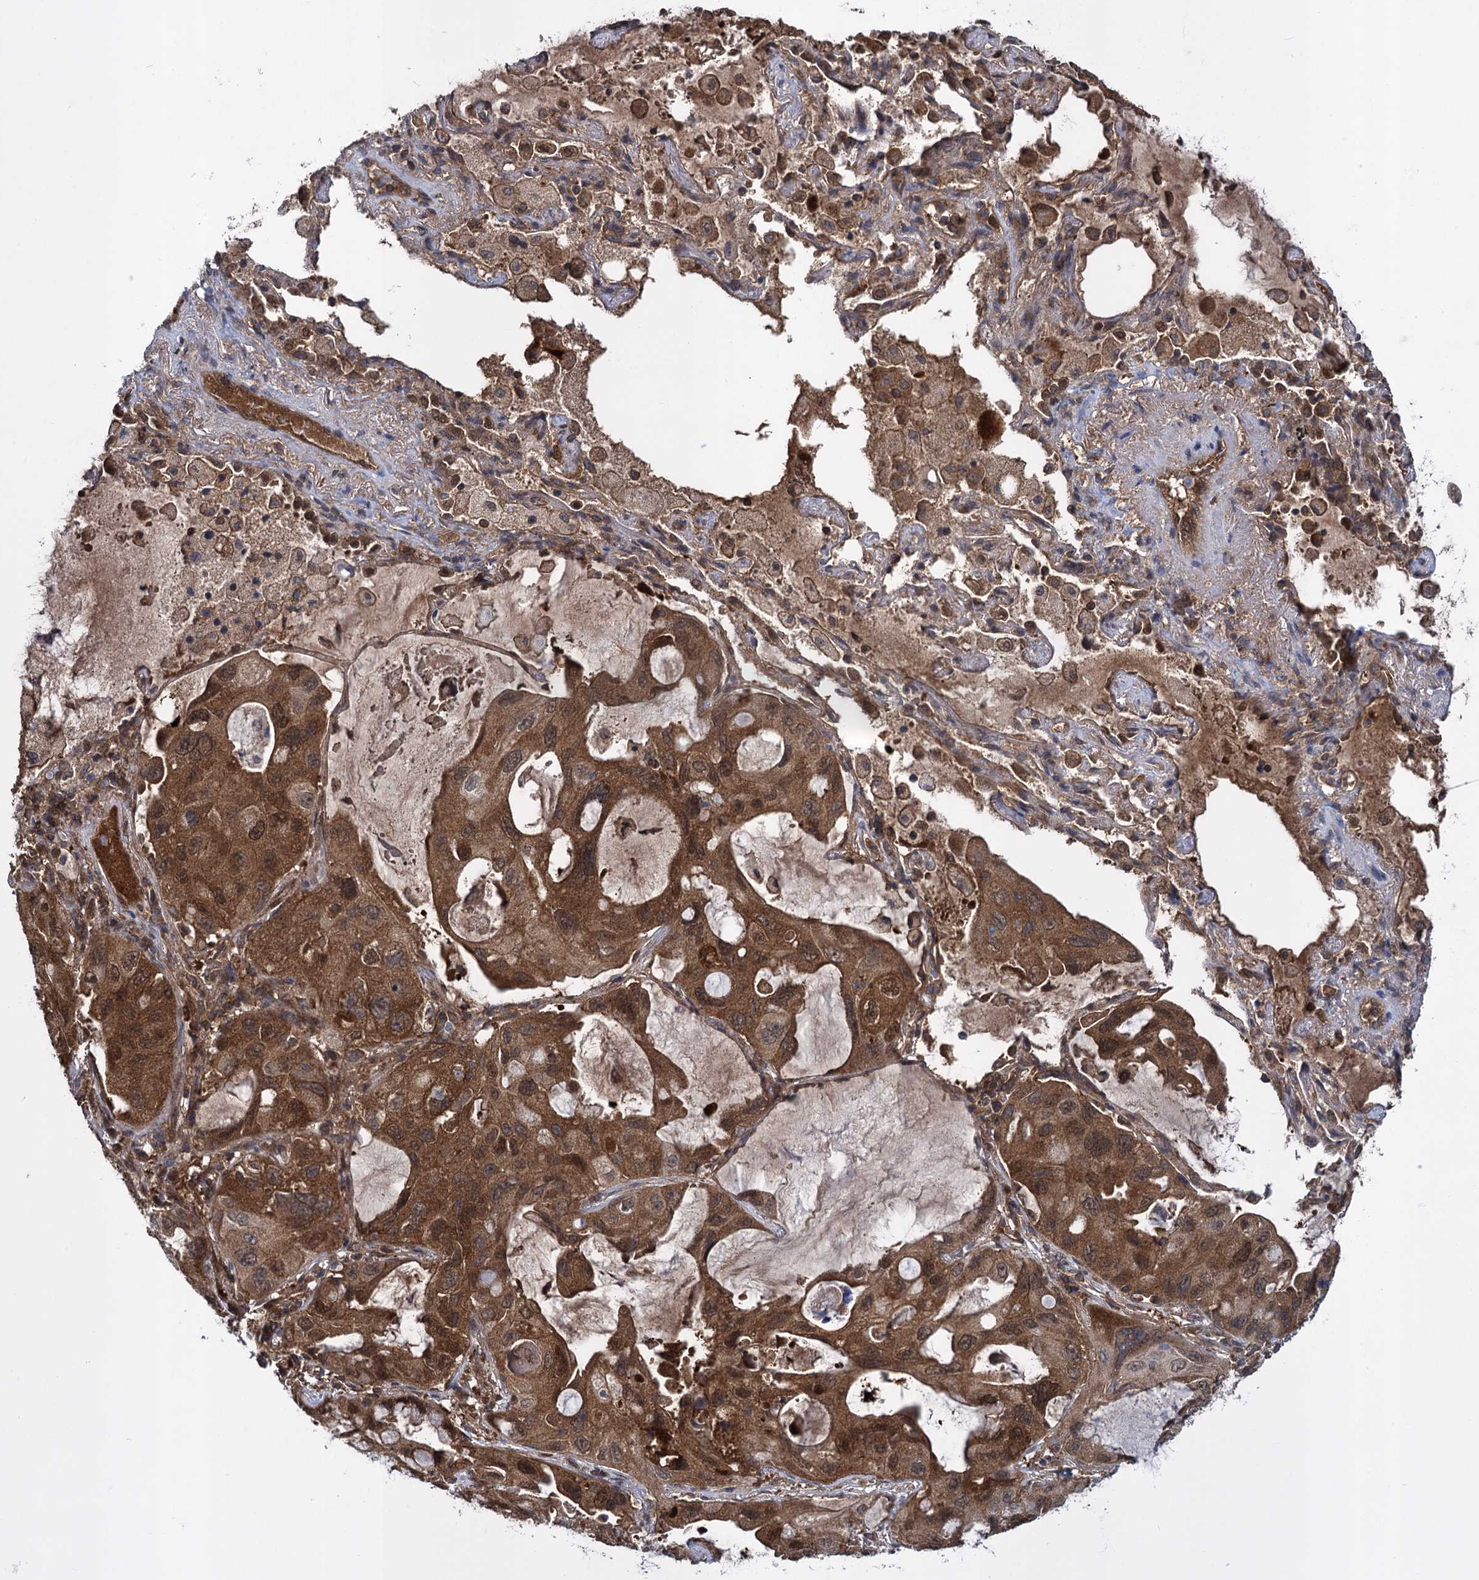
{"staining": {"intensity": "moderate", "quantity": ">75%", "location": "cytoplasmic/membranous,nuclear"}, "tissue": "lung cancer", "cell_type": "Tumor cells", "image_type": "cancer", "snomed": [{"axis": "morphology", "description": "Squamous cell carcinoma, NOS"}, {"axis": "topography", "description": "Lung"}], "caption": "Immunohistochemistry (DAB (3,3'-diaminobenzidine)) staining of lung squamous cell carcinoma shows moderate cytoplasmic/membranous and nuclear protein expression in approximately >75% of tumor cells.", "gene": "GLO1", "patient": {"sex": "female", "age": 73}}